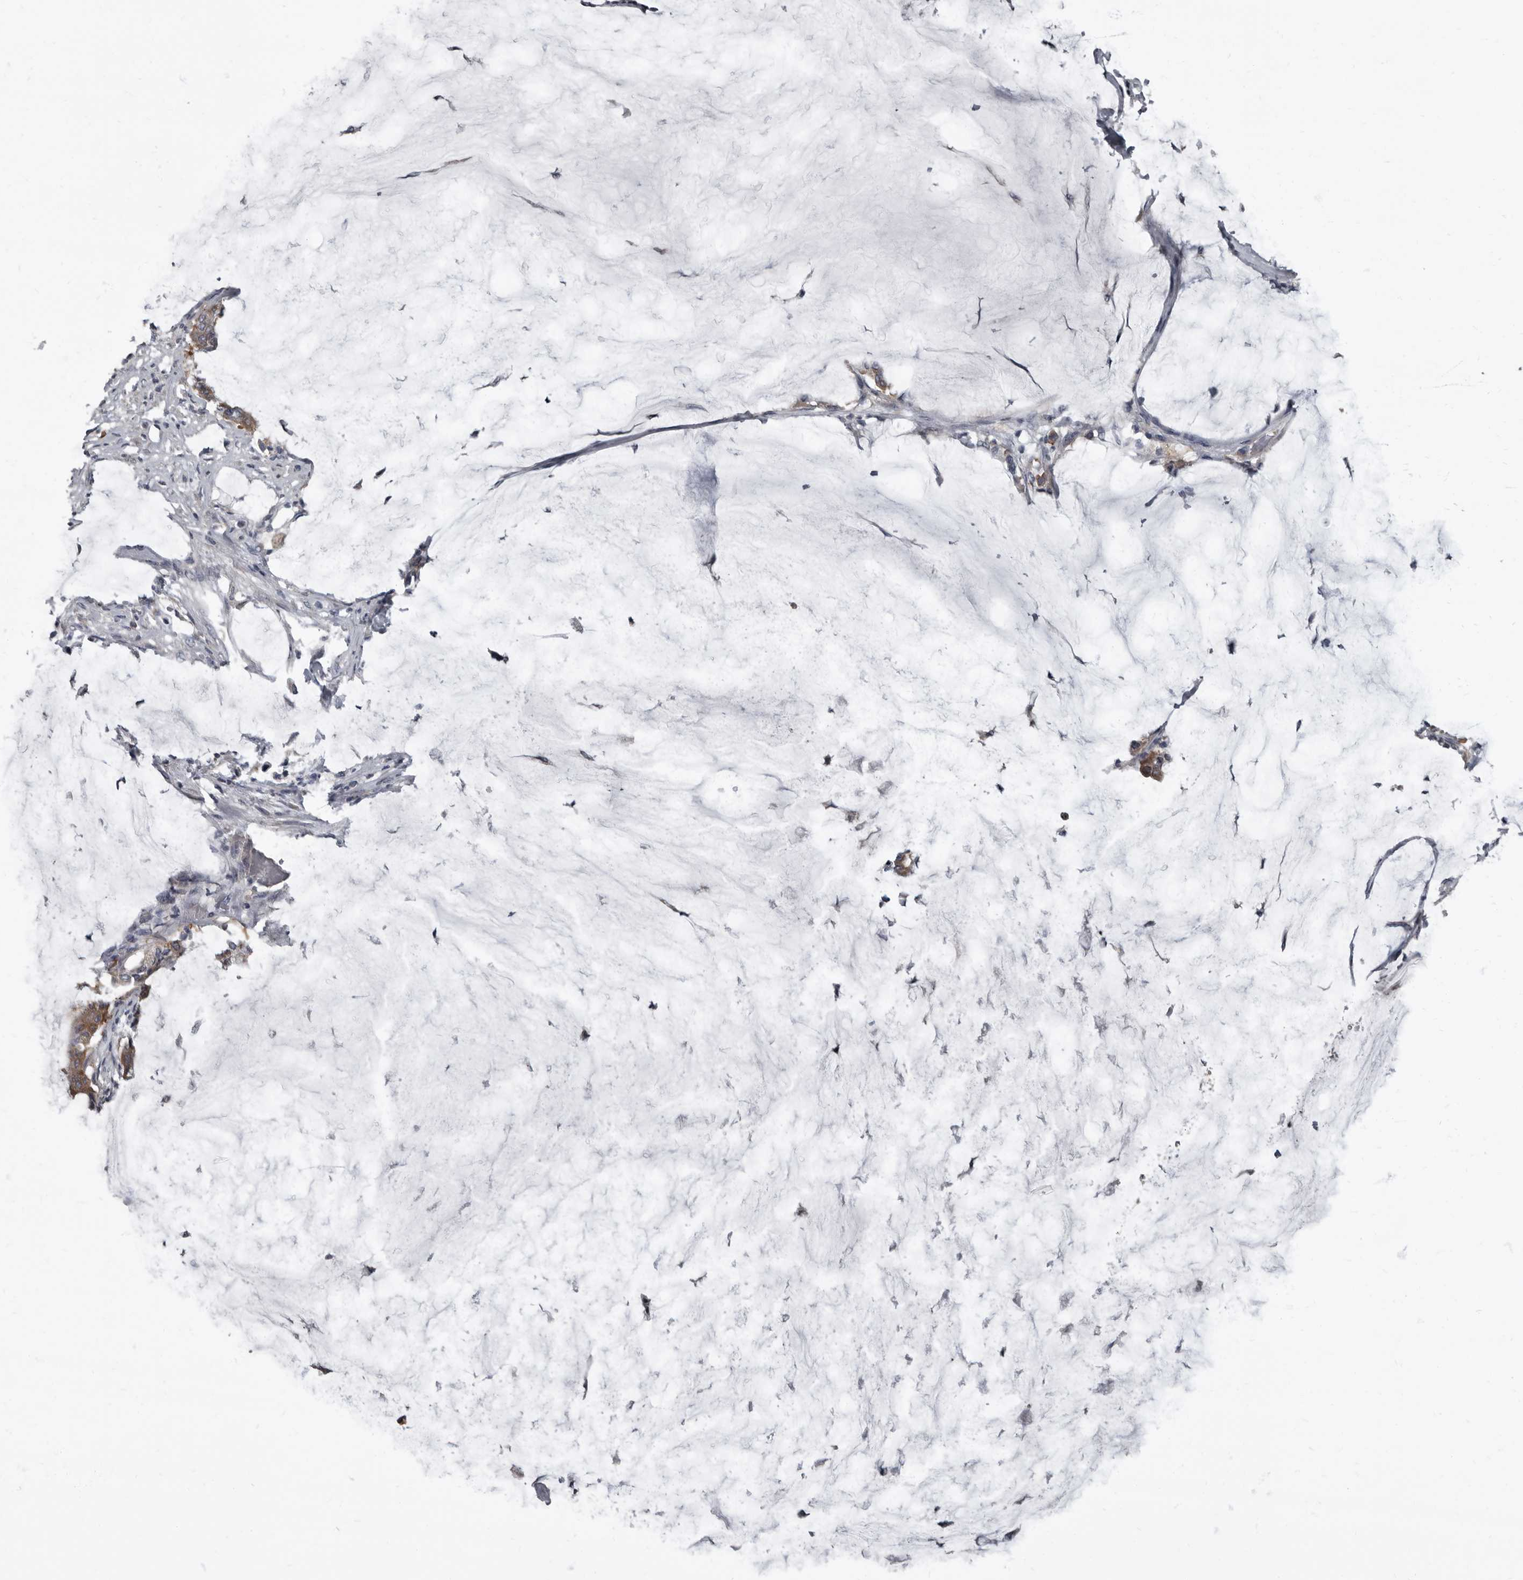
{"staining": {"intensity": "moderate", "quantity": "<25%", "location": "cytoplasmic/membranous"}, "tissue": "pancreatic cancer", "cell_type": "Tumor cells", "image_type": "cancer", "snomed": [{"axis": "morphology", "description": "Adenocarcinoma, NOS"}, {"axis": "topography", "description": "Pancreas"}], "caption": "Immunohistochemistry (IHC) of pancreatic adenocarcinoma displays low levels of moderate cytoplasmic/membranous positivity in approximately <25% of tumor cells. The staining was performed using DAB, with brown indicating positive protein expression. Nuclei are stained blue with hematoxylin.", "gene": "TPD52L1", "patient": {"sex": "male", "age": 41}}